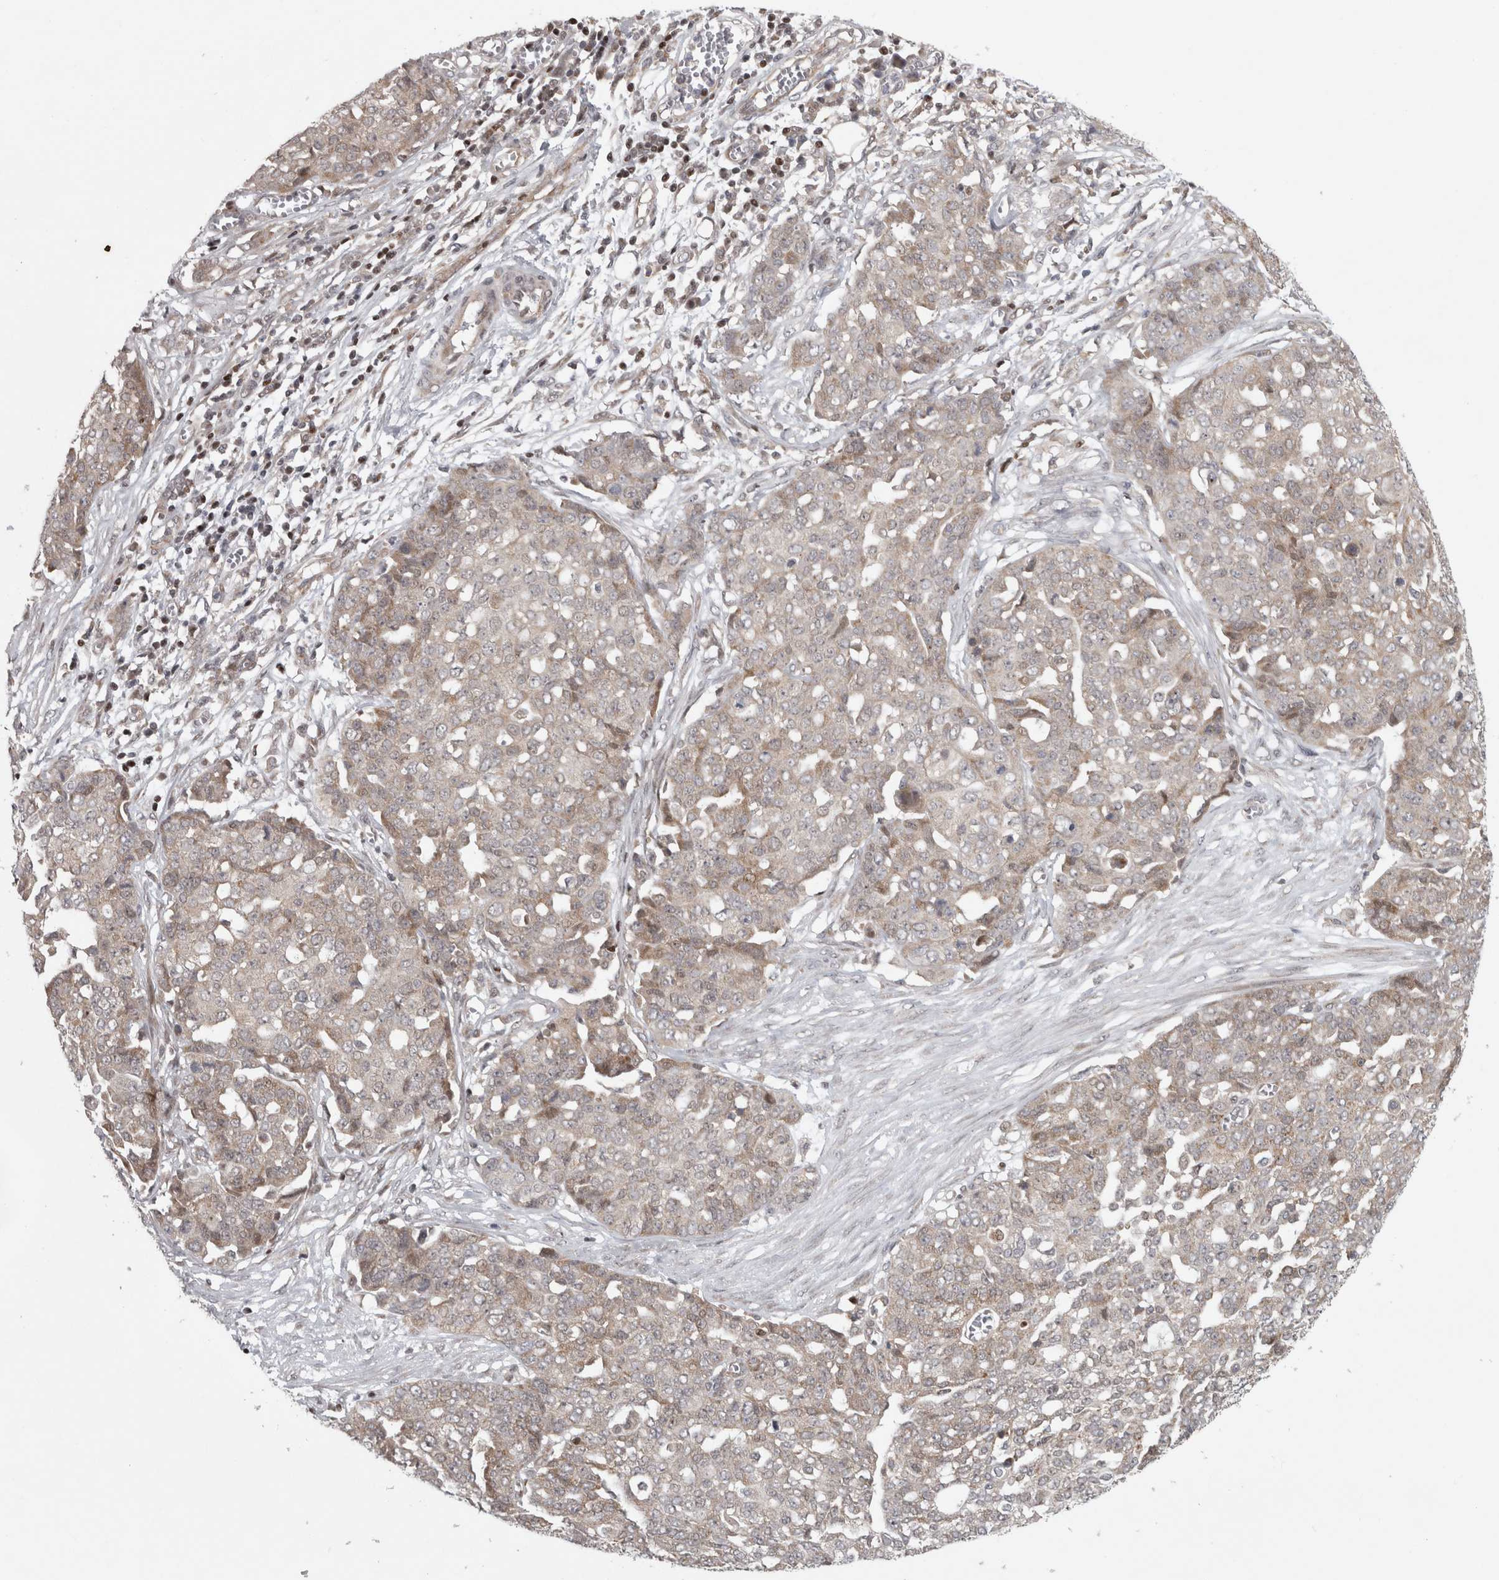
{"staining": {"intensity": "negative", "quantity": "none", "location": "none"}, "tissue": "ovarian cancer", "cell_type": "Tumor cells", "image_type": "cancer", "snomed": [{"axis": "morphology", "description": "Cystadenocarcinoma, serous, NOS"}, {"axis": "topography", "description": "Soft tissue"}, {"axis": "topography", "description": "Ovary"}], "caption": "Tumor cells are negative for brown protein staining in ovarian cancer.", "gene": "KDM8", "patient": {"sex": "female", "age": 57}}